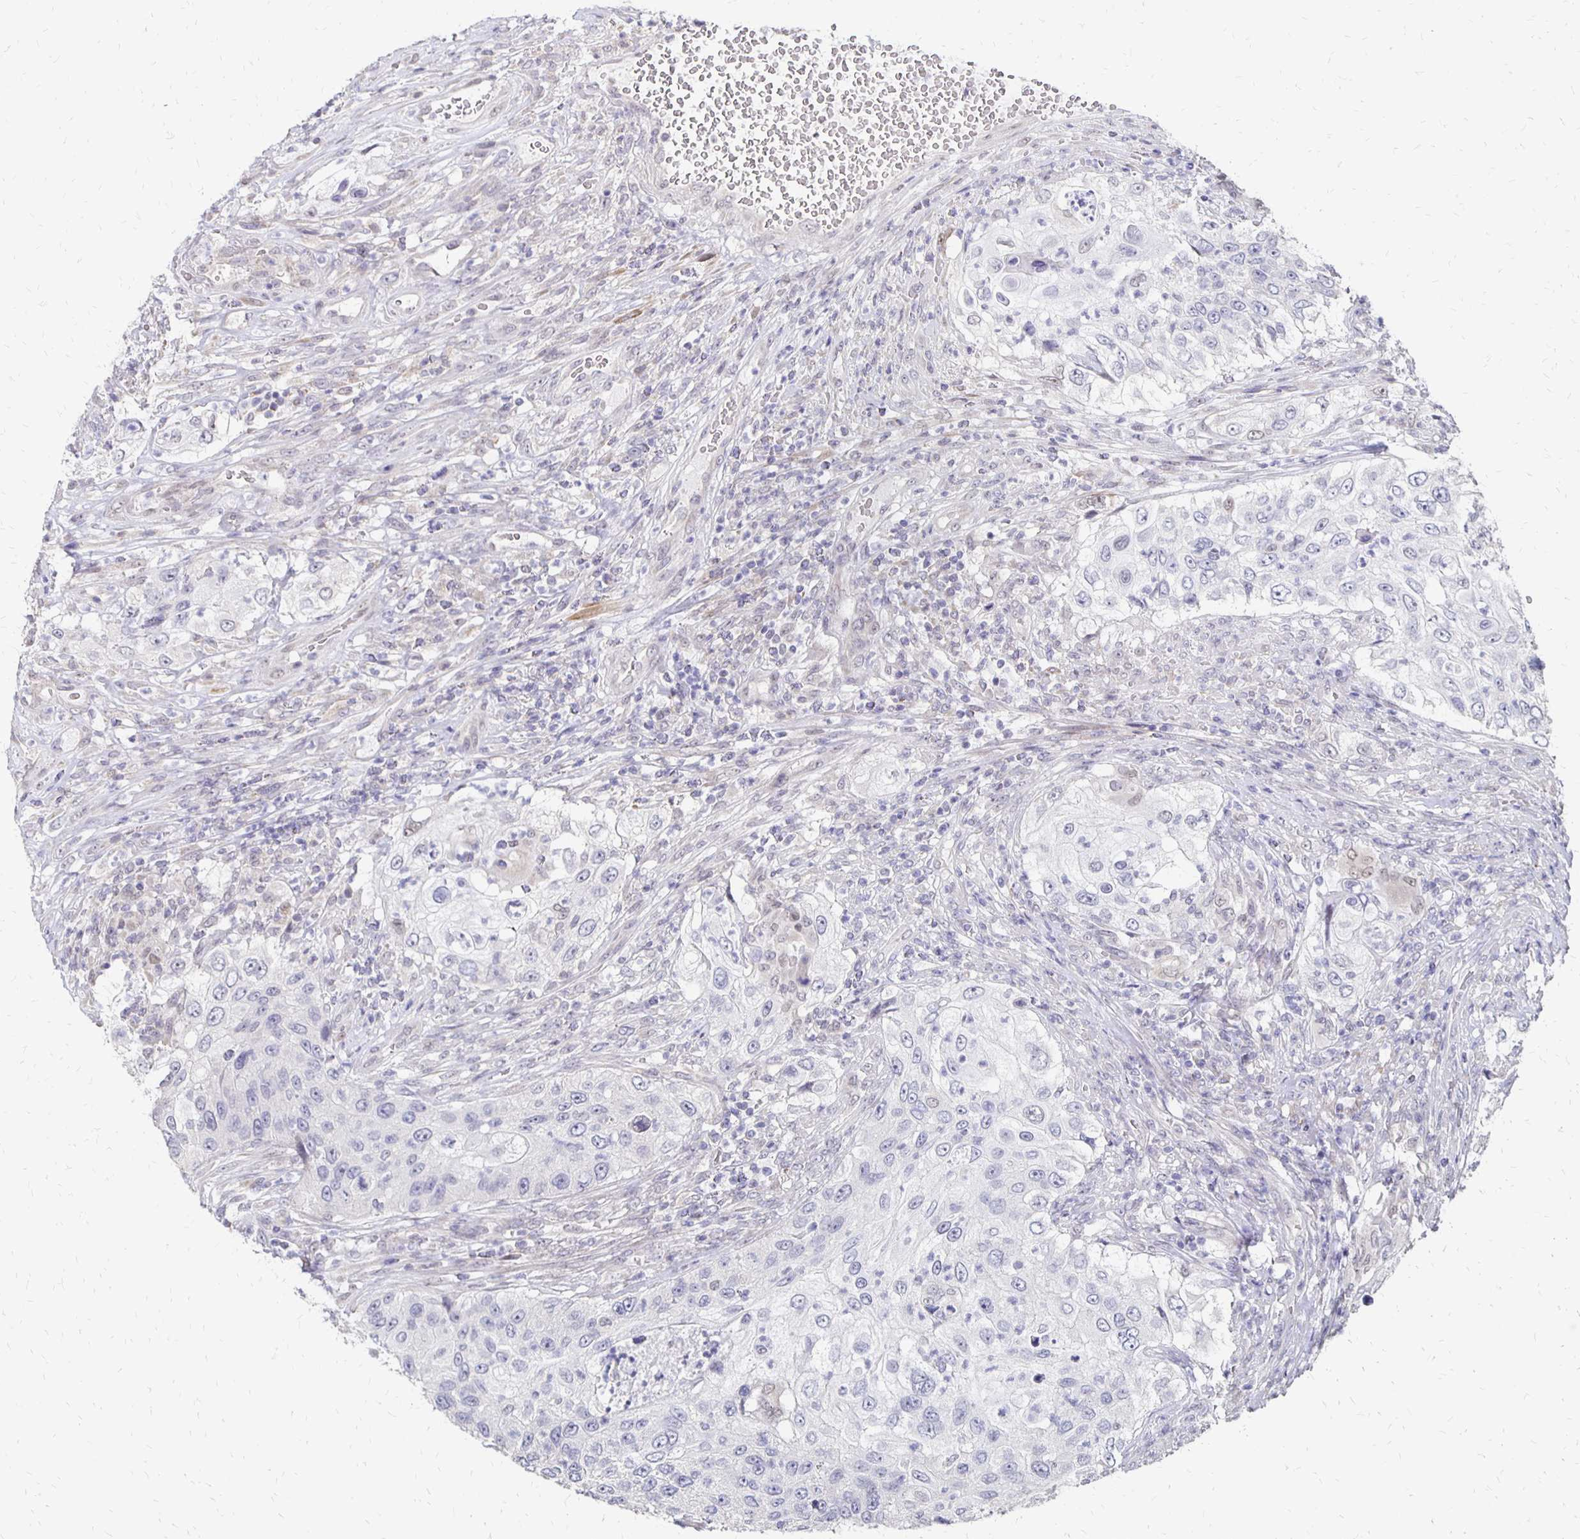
{"staining": {"intensity": "negative", "quantity": "none", "location": "none"}, "tissue": "urothelial cancer", "cell_type": "Tumor cells", "image_type": "cancer", "snomed": [{"axis": "morphology", "description": "Urothelial carcinoma, High grade"}, {"axis": "topography", "description": "Urinary bladder"}], "caption": "High-grade urothelial carcinoma was stained to show a protein in brown. There is no significant staining in tumor cells.", "gene": "ATOSB", "patient": {"sex": "female", "age": 60}}